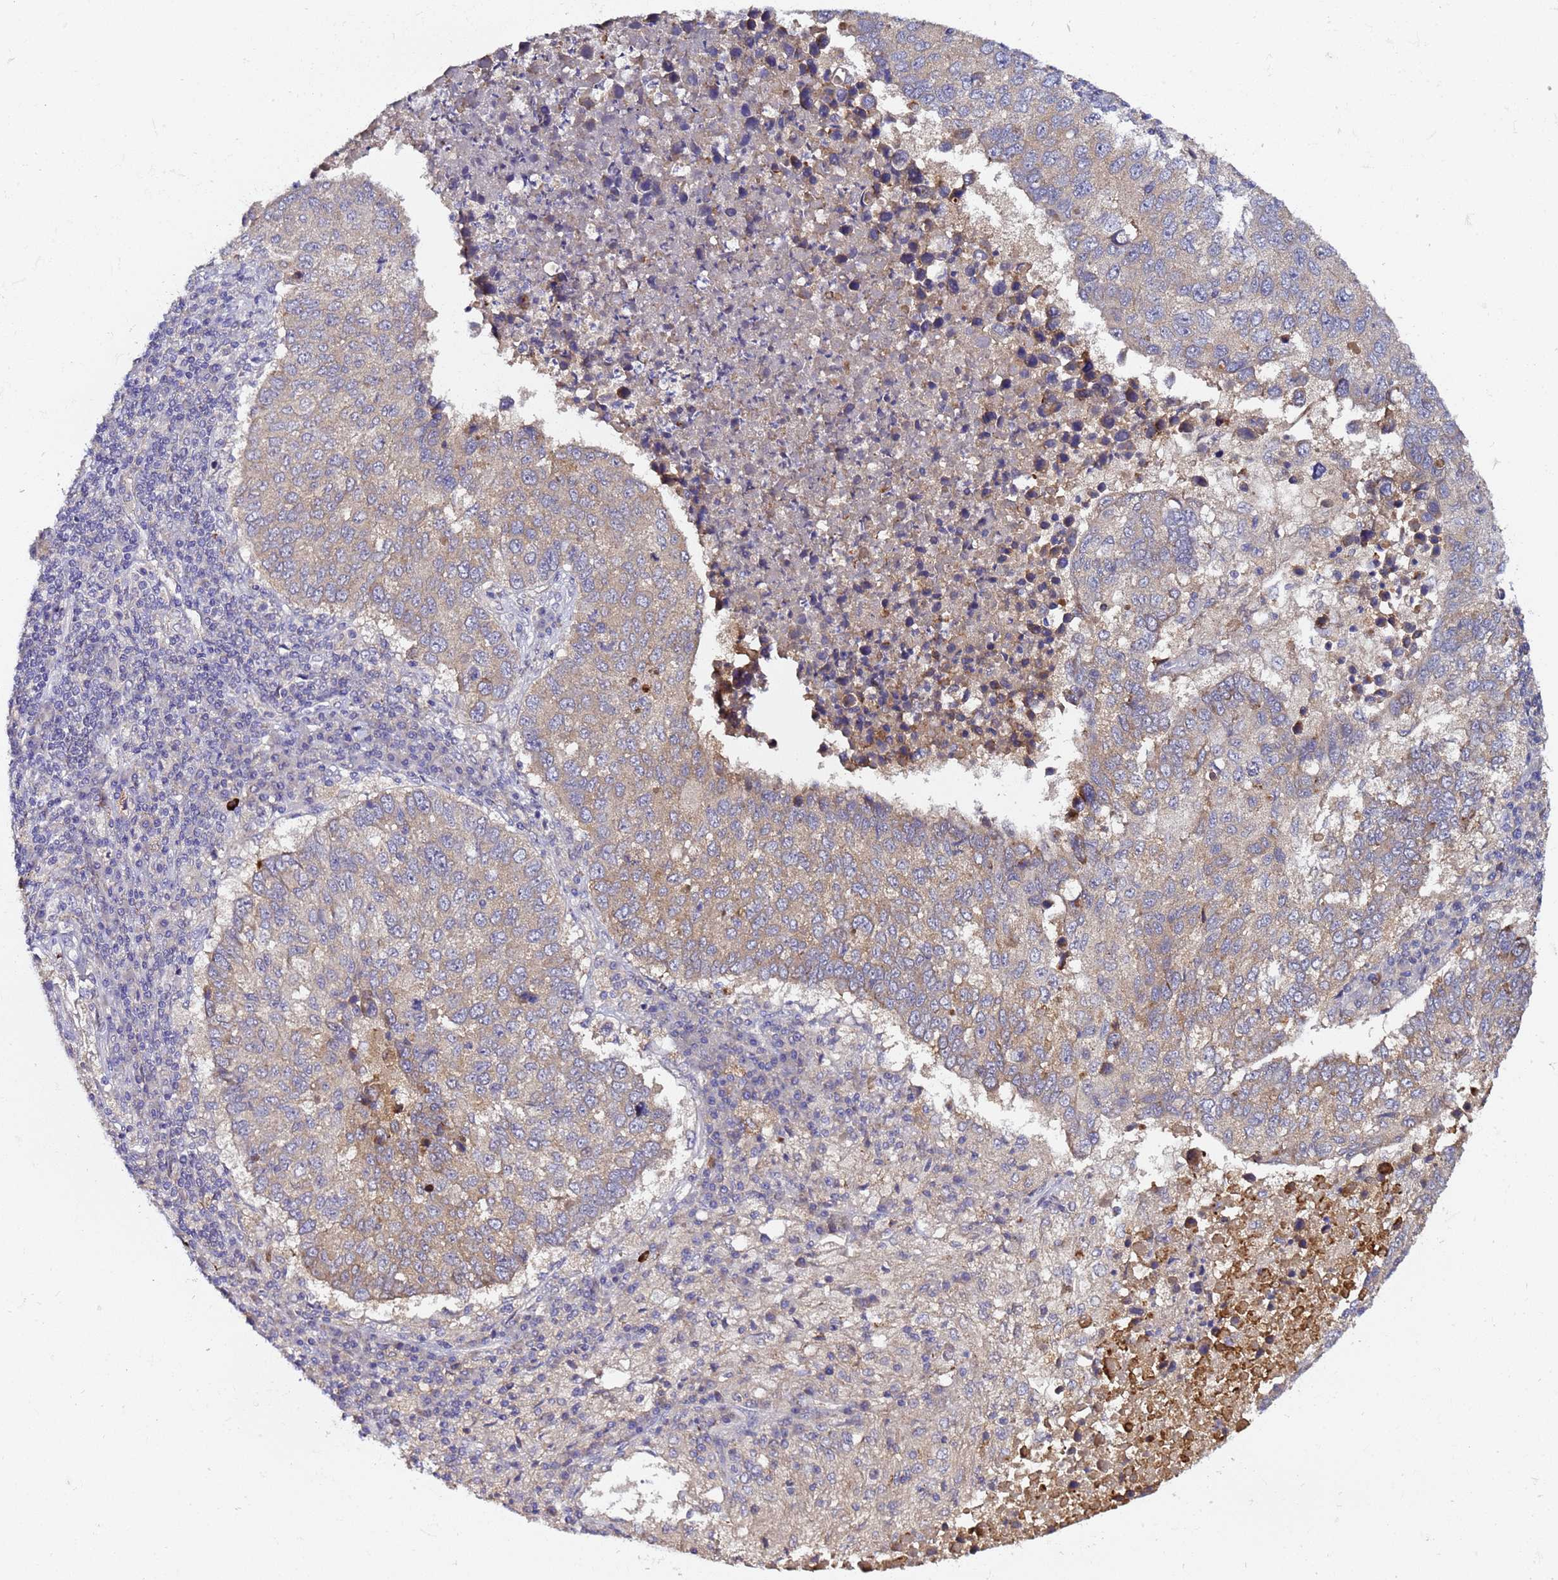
{"staining": {"intensity": "weak", "quantity": "25%-75%", "location": "cytoplasmic/membranous"}, "tissue": "lung cancer", "cell_type": "Tumor cells", "image_type": "cancer", "snomed": [{"axis": "morphology", "description": "Squamous cell carcinoma, NOS"}, {"axis": "topography", "description": "Lung"}], "caption": "Approximately 25%-75% of tumor cells in lung cancer (squamous cell carcinoma) reveal weak cytoplasmic/membranous protein staining as visualized by brown immunohistochemical staining.", "gene": "PLXDC2", "patient": {"sex": "male", "age": 73}}